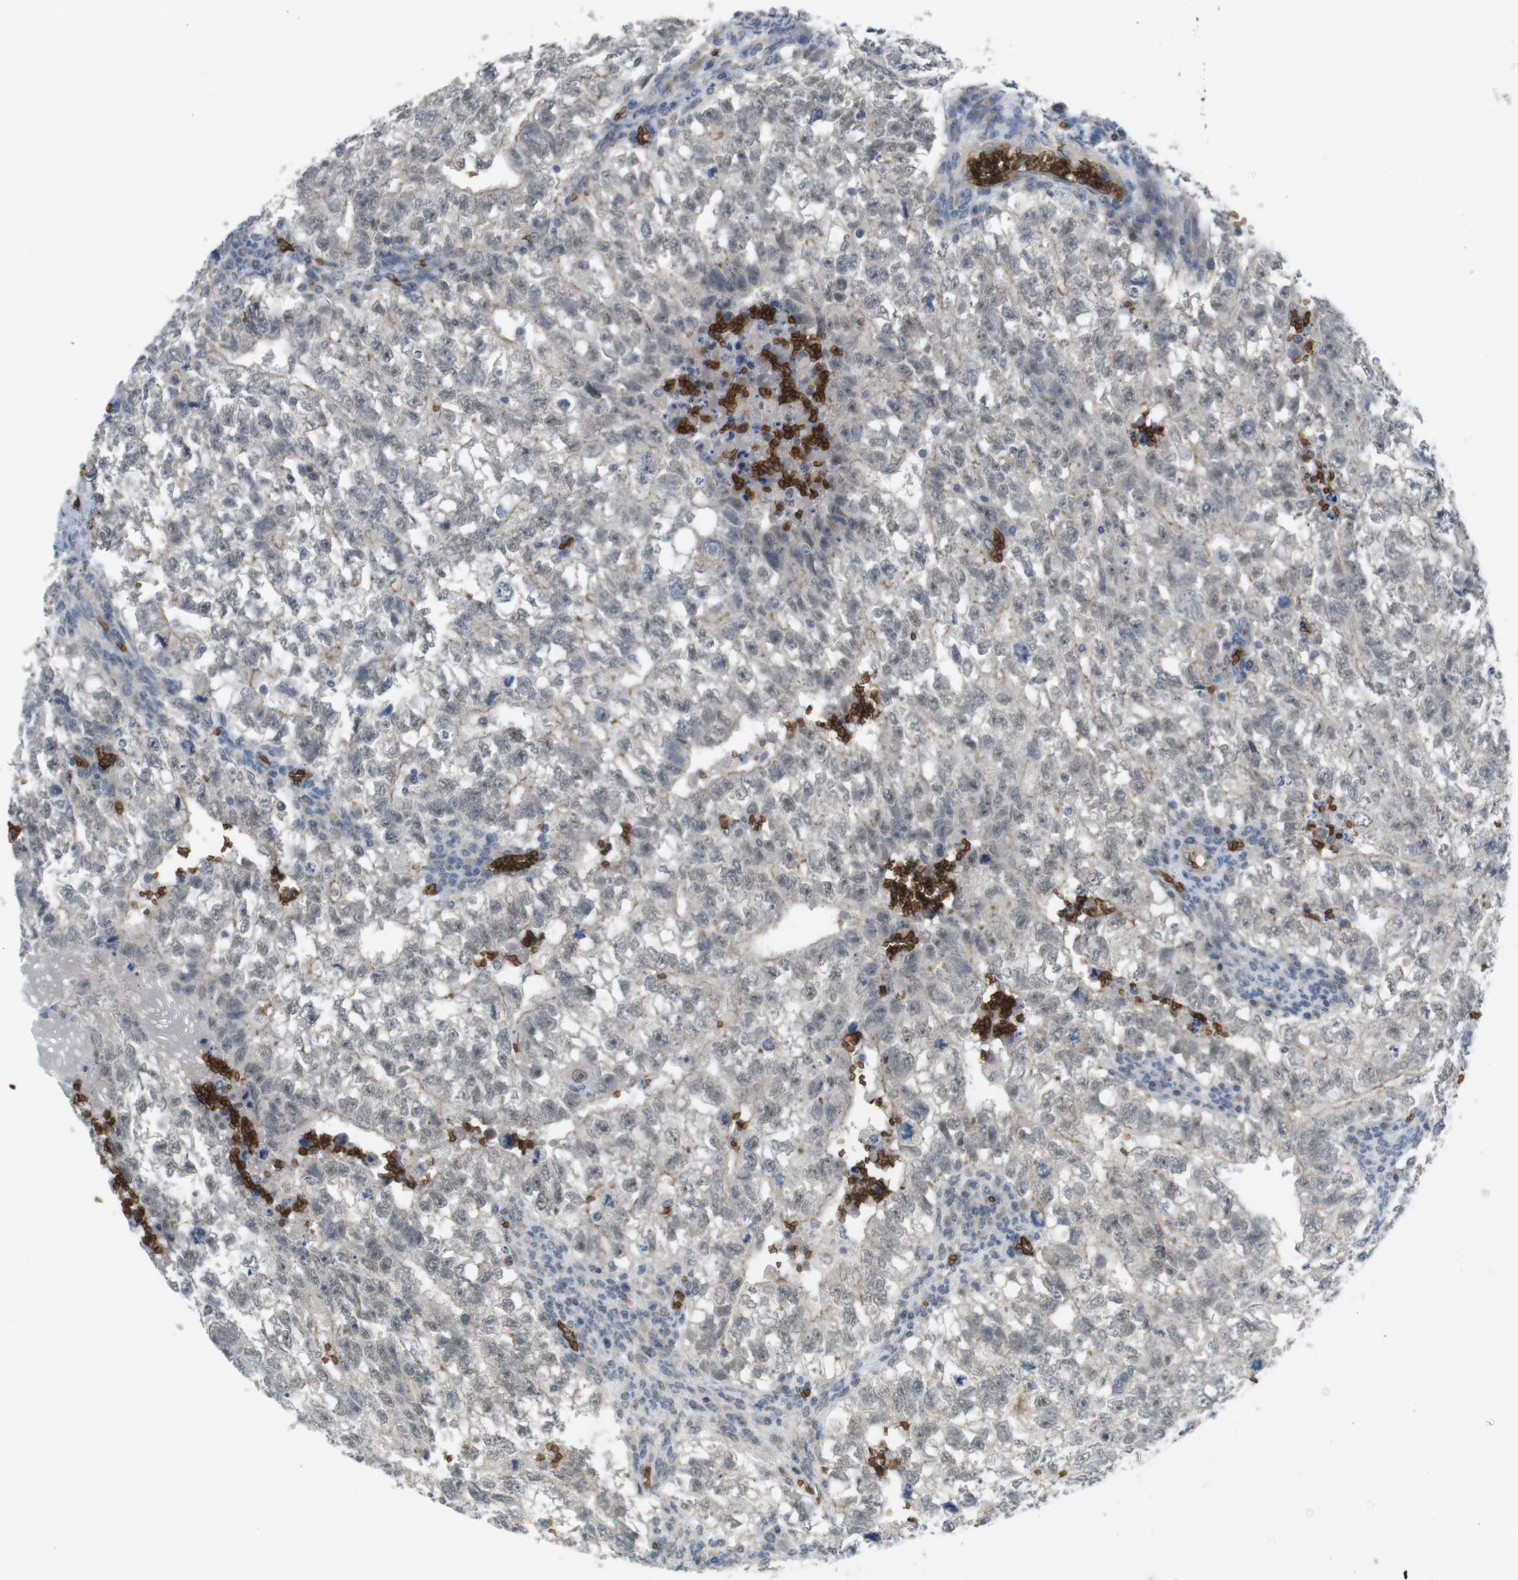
{"staining": {"intensity": "negative", "quantity": "none", "location": "none"}, "tissue": "testis cancer", "cell_type": "Tumor cells", "image_type": "cancer", "snomed": [{"axis": "morphology", "description": "Seminoma, NOS"}, {"axis": "morphology", "description": "Carcinoma, Embryonal, NOS"}, {"axis": "topography", "description": "Testis"}], "caption": "Immunohistochemical staining of testis cancer (seminoma) demonstrates no significant expression in tumor cells.", "gene": "GYPA", "patient": {"sex": "male", "age": 38}}